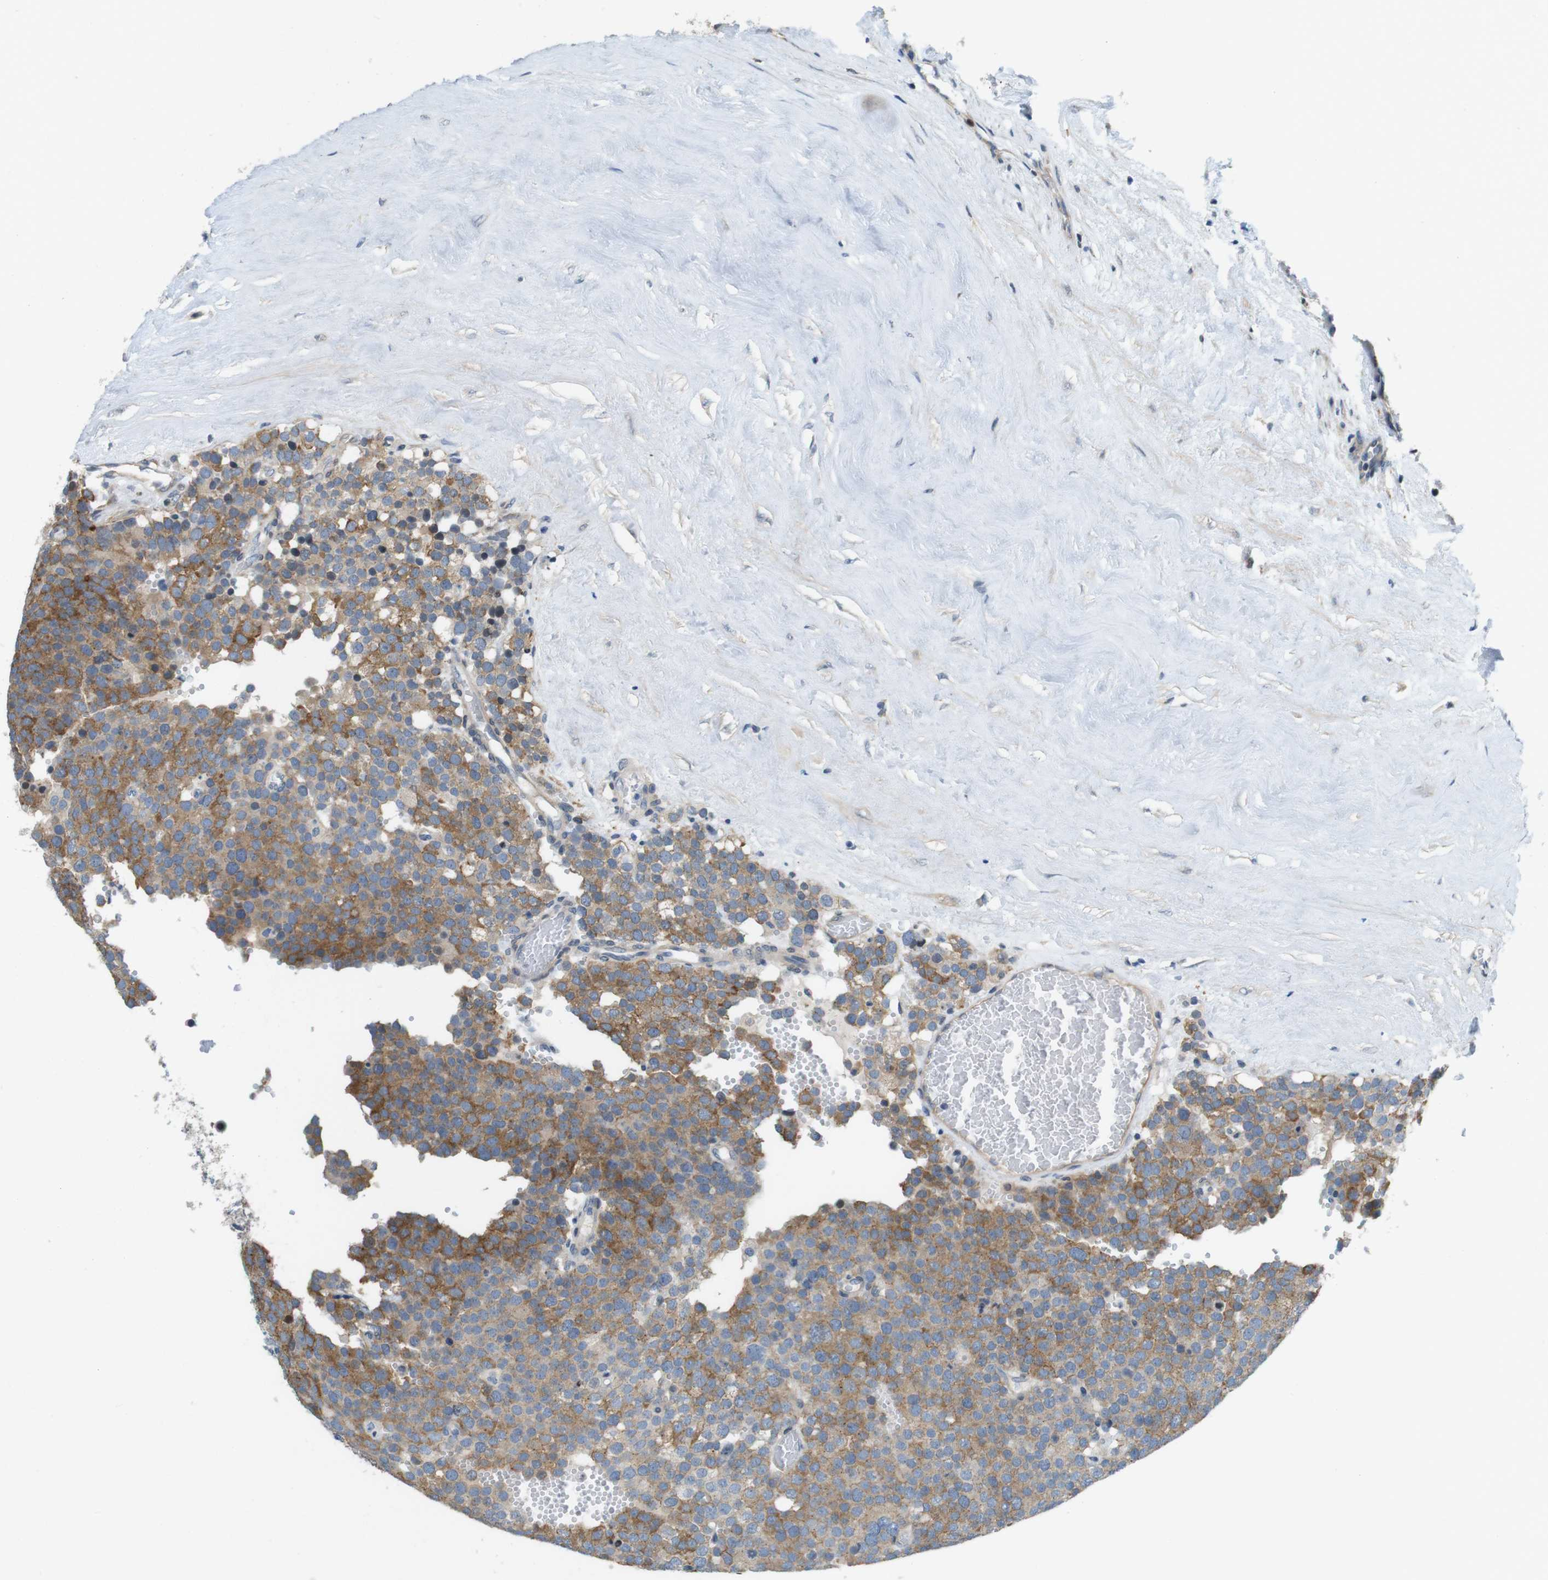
{"staining": {"intensity": "moderate", "quantity": "25%-75%", "location": "cytoplasmic/membranous"}, "tissue": "testis cancer", "cell_type": "Tumor cells", "image_type": "cancer", "snomed": [{"axis": "morphology", "description": "Normal tissue, NOS"}, {"axis": "morphology", "description": "Seminoma, NOS"}, {"axis": "topography", "description": "Testis"}], "caption": "Protein expression analysis of human testis seminoma reveals moderate cytoplasmic/membranous staining in approximately 25%-75% of tumor cells.", "gene": "PCDH10", "patient": {"sex": "male", "age": 71}}